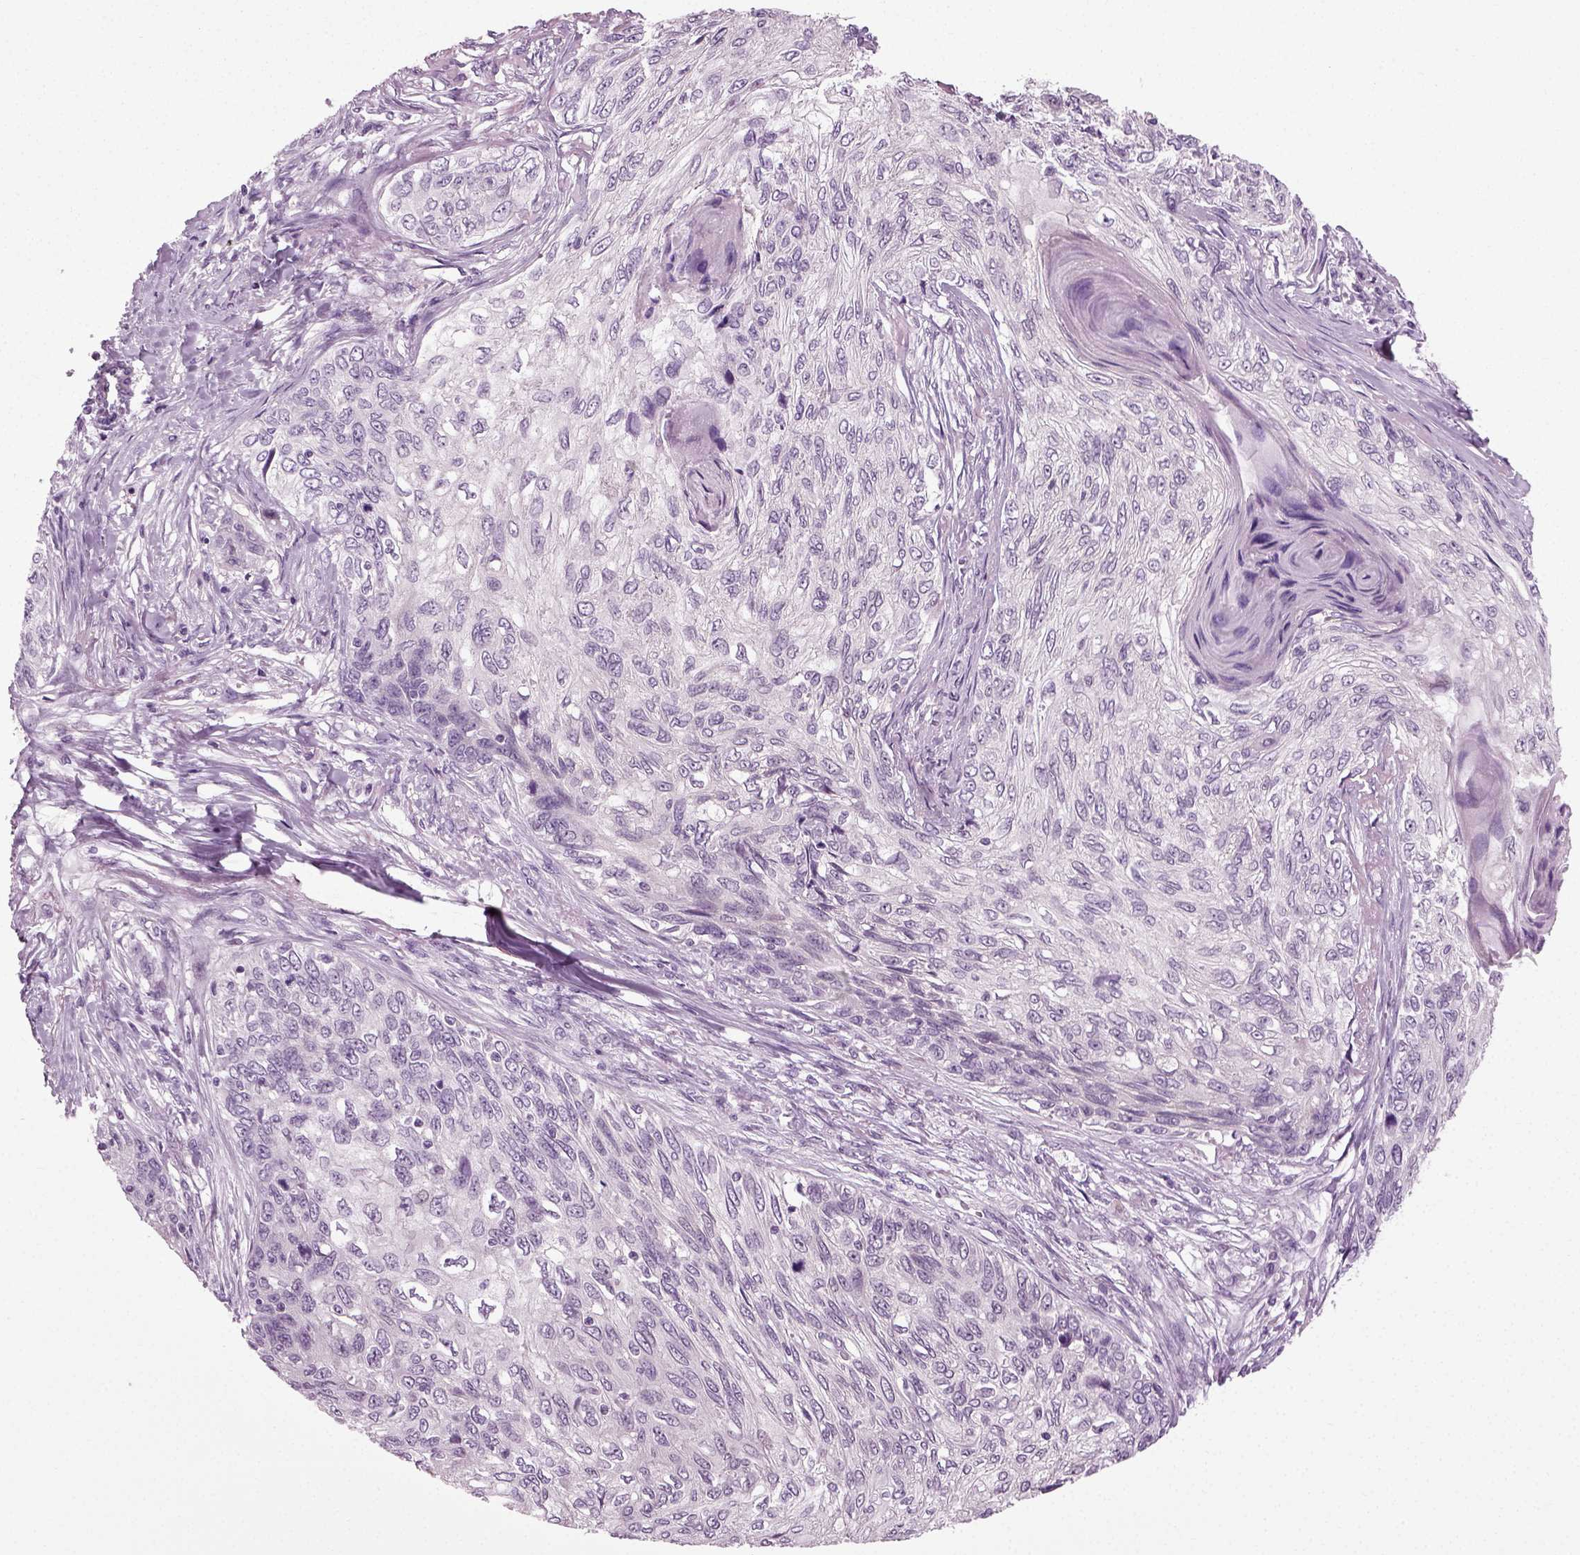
{"staining": {"intensity": "negative", "quantity": "none", "location": "none"}, "tissue": "skin cancer", "cell_type": "Tumor cells", "image_type": "cancer", "snomed": [{"axis": "morphology", "description": "Squamous cell carcinoma, NOS"}, {"axis": "topography", "description": "Skin"}], "caption": "A photomicrograph of skin cancer (squamous cell carcinoma) stained for a protein shows no brown staining in tumor cells.", "gene": "SCG5", "patient": {"sex": "male", "age": 92}}